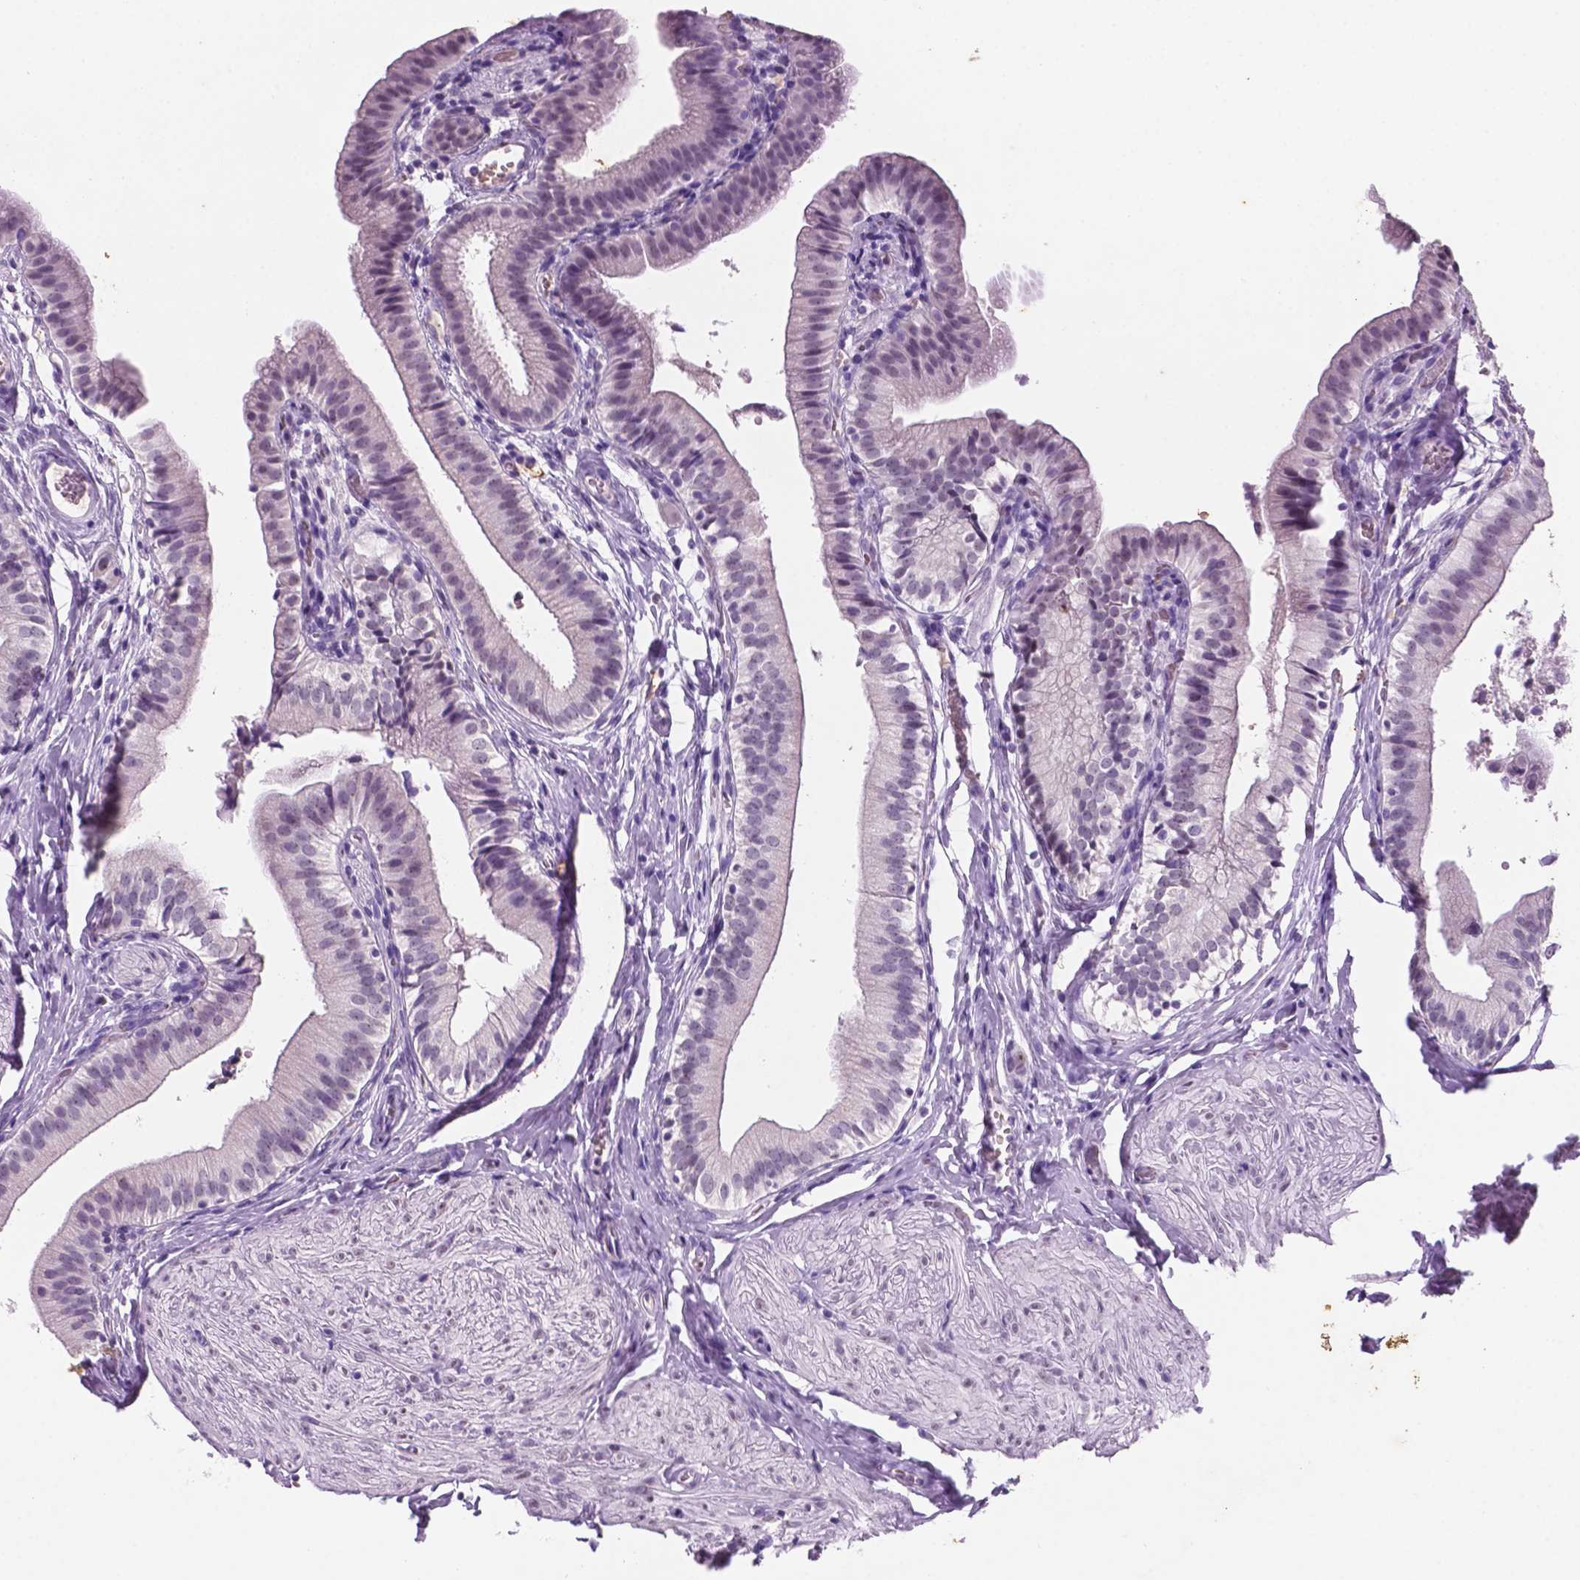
{"staining": {"intensity": "weak", "quantity": "25%-75%", "location": "nuclear"}, "tissue": "gallbladder", "cell_type": "Glandular cells", "image_type": "normal", "snomed": [{"axis": "morphology", "description": "Normal tissue, NOS"}, {"axis": "topography", "description": "Gallbladder"}, {"axis": "topography", "description": "Peripheral nerve tissue"}], "caption": "The image shows staining of normal gallbladder, revealing weak nuclear protein positivity (brown color) within glandular cells.", "gene": "C18orf21", "patient": {"sex": "male", "age": 17}}